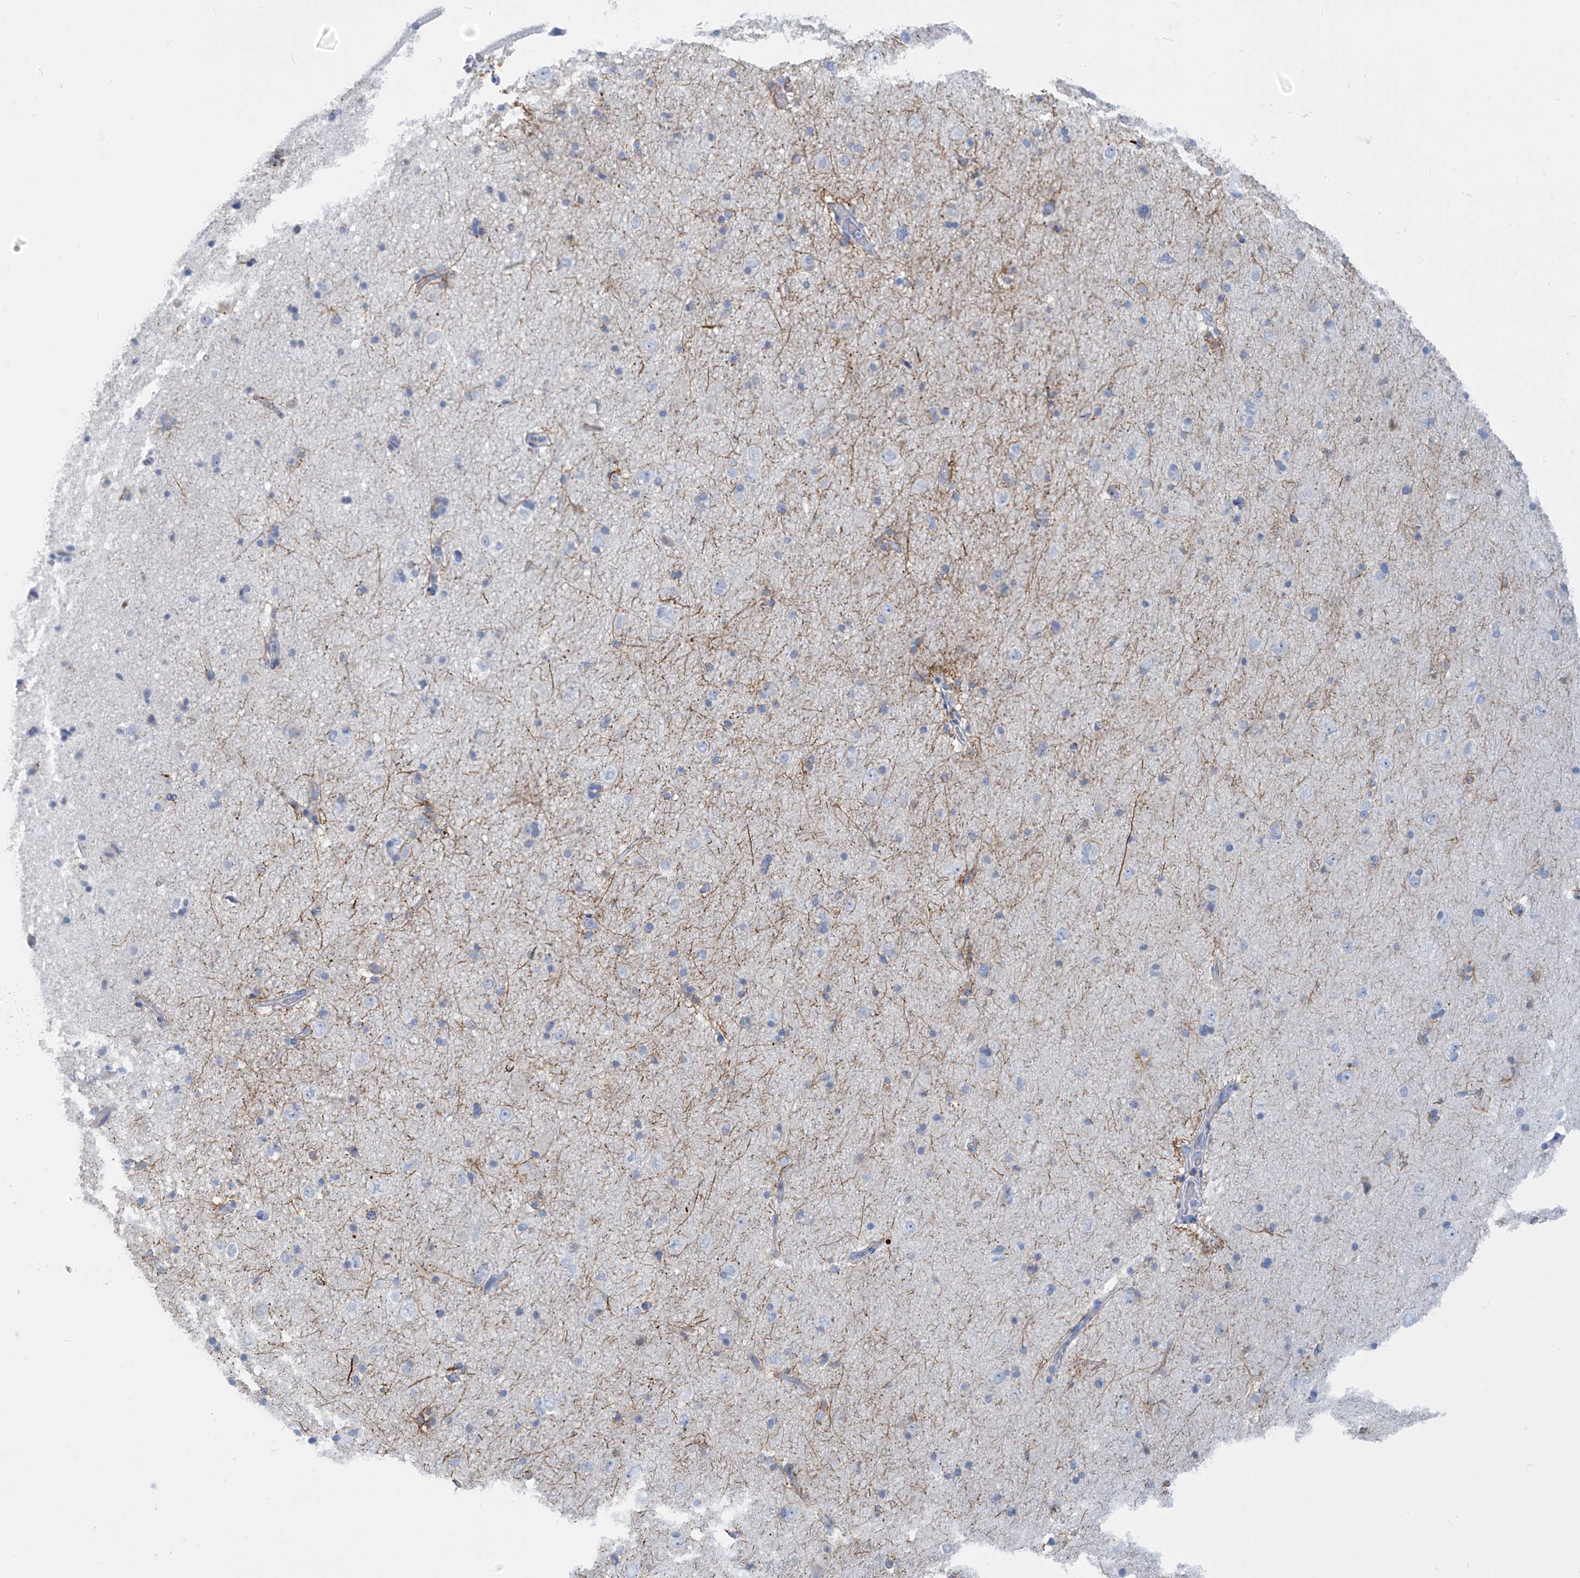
{"staining": {"intensity": "negative", "quantity": "none", "location": "none"}, "tissue": "cerebral cortex", "cell_type": "Endothelial cells", "image_type": "normal", "snomed": [{"axis": "morphology", "description": "Normal tissue, NOS"}, {"axis": "topography", "description": "Cerebral cortex"}], "caption": "Immunohistochemistry histopathology image of benign human cerebral cortex stained for a protein (brown), which displays no positivity in endothelial cells. The staining was performed using DAB to visualize the protein expression in brown, while the nuclei were stained in blue with hematoxylin (Magnification: 20x).", "gene": "TRMT2B", "patient": {"sex": "male", "age": 34}}